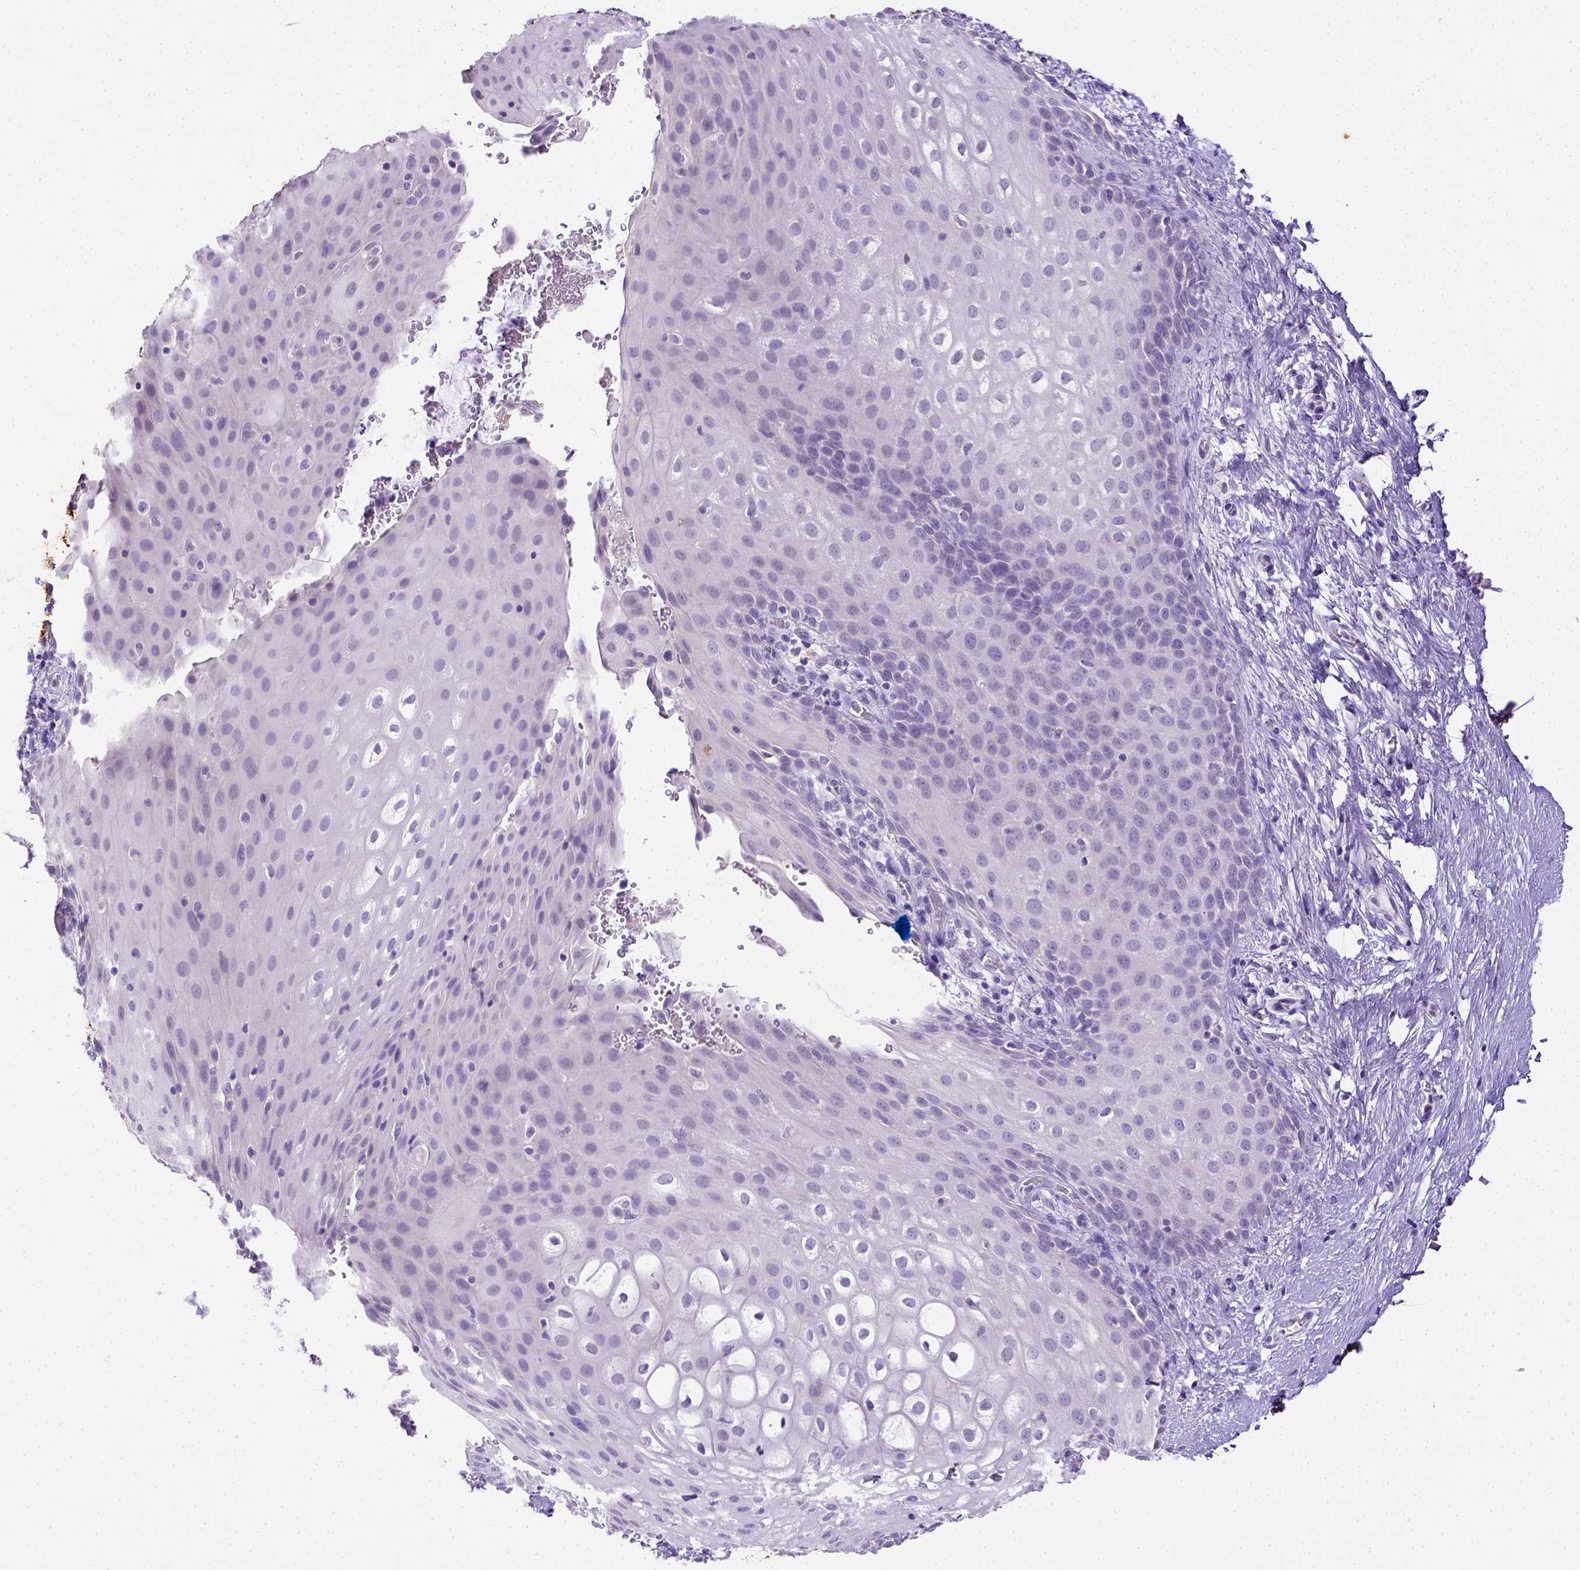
{"staining": {"intensity": "negative", "quantity": "none", "location": "none"}, "tissue": "skin", "cell_type": "Epidermal cells", "image_type": "normal", "snomed": [{"axis": "morphology", "description": "Normal tissue, NOS"}, {"axis": "topography", "description": "Anal"}], "caption": "Skin was stained to show a protein in brown. There is no significant staining in epidermal cells. The staining is performed using DAB (3,3'-diaminobenzidine) brown chromogen with nuclei counter-stained in using hematoxylin.", "gene": "B3GAT1", "patient": {"sex": "female", "age": 46}}